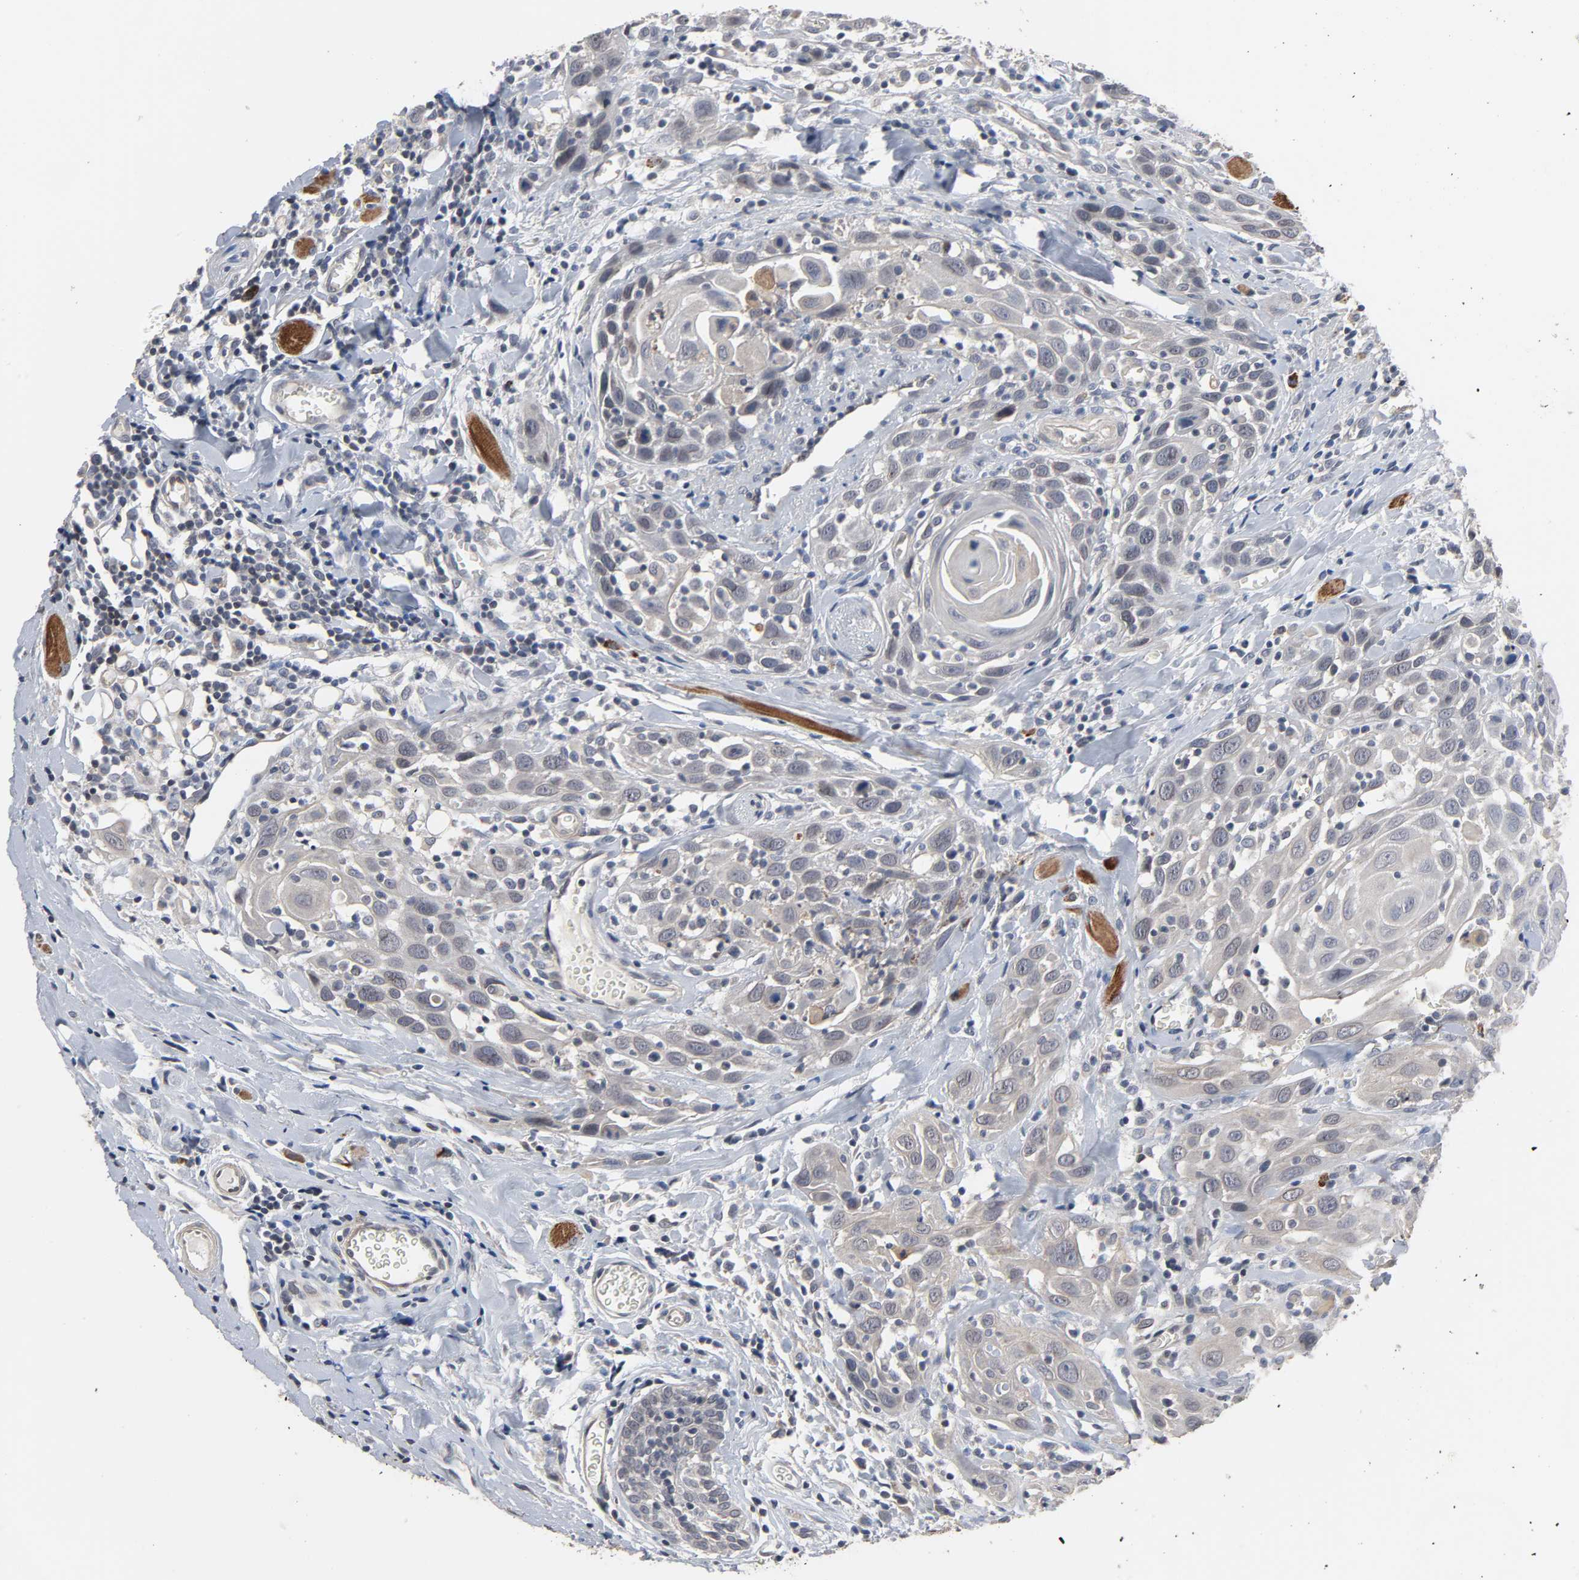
{"staining": {"intensity": "weak", "quantity": "25%-75%", "location": "cytoplasmic/membranous"}, "tissue": "head and neck cancer", "cell_type": "Tumor cells", "image_type": "cancer", "snomed": [{"axis": "morphology", "description": "Squamous cell carcinoma, NOS"}, {"axis": "topography", "description": "Oral tissue"}, {"axis": "topography", "description": "Head-Neck"}], "caption": "Protein expression analysis of human head and neck cancer (squamous cell carcinoma) reveals weak cytoplasmic/membranous staining in approximately 25%-75% of tumor cells. (DAB (3,3'-diaminobenzidine) = brown stain, brightfield microscopy at high magnification).", "gene": "CCDC175", "patient": {"sex": "female", "age": 50}}